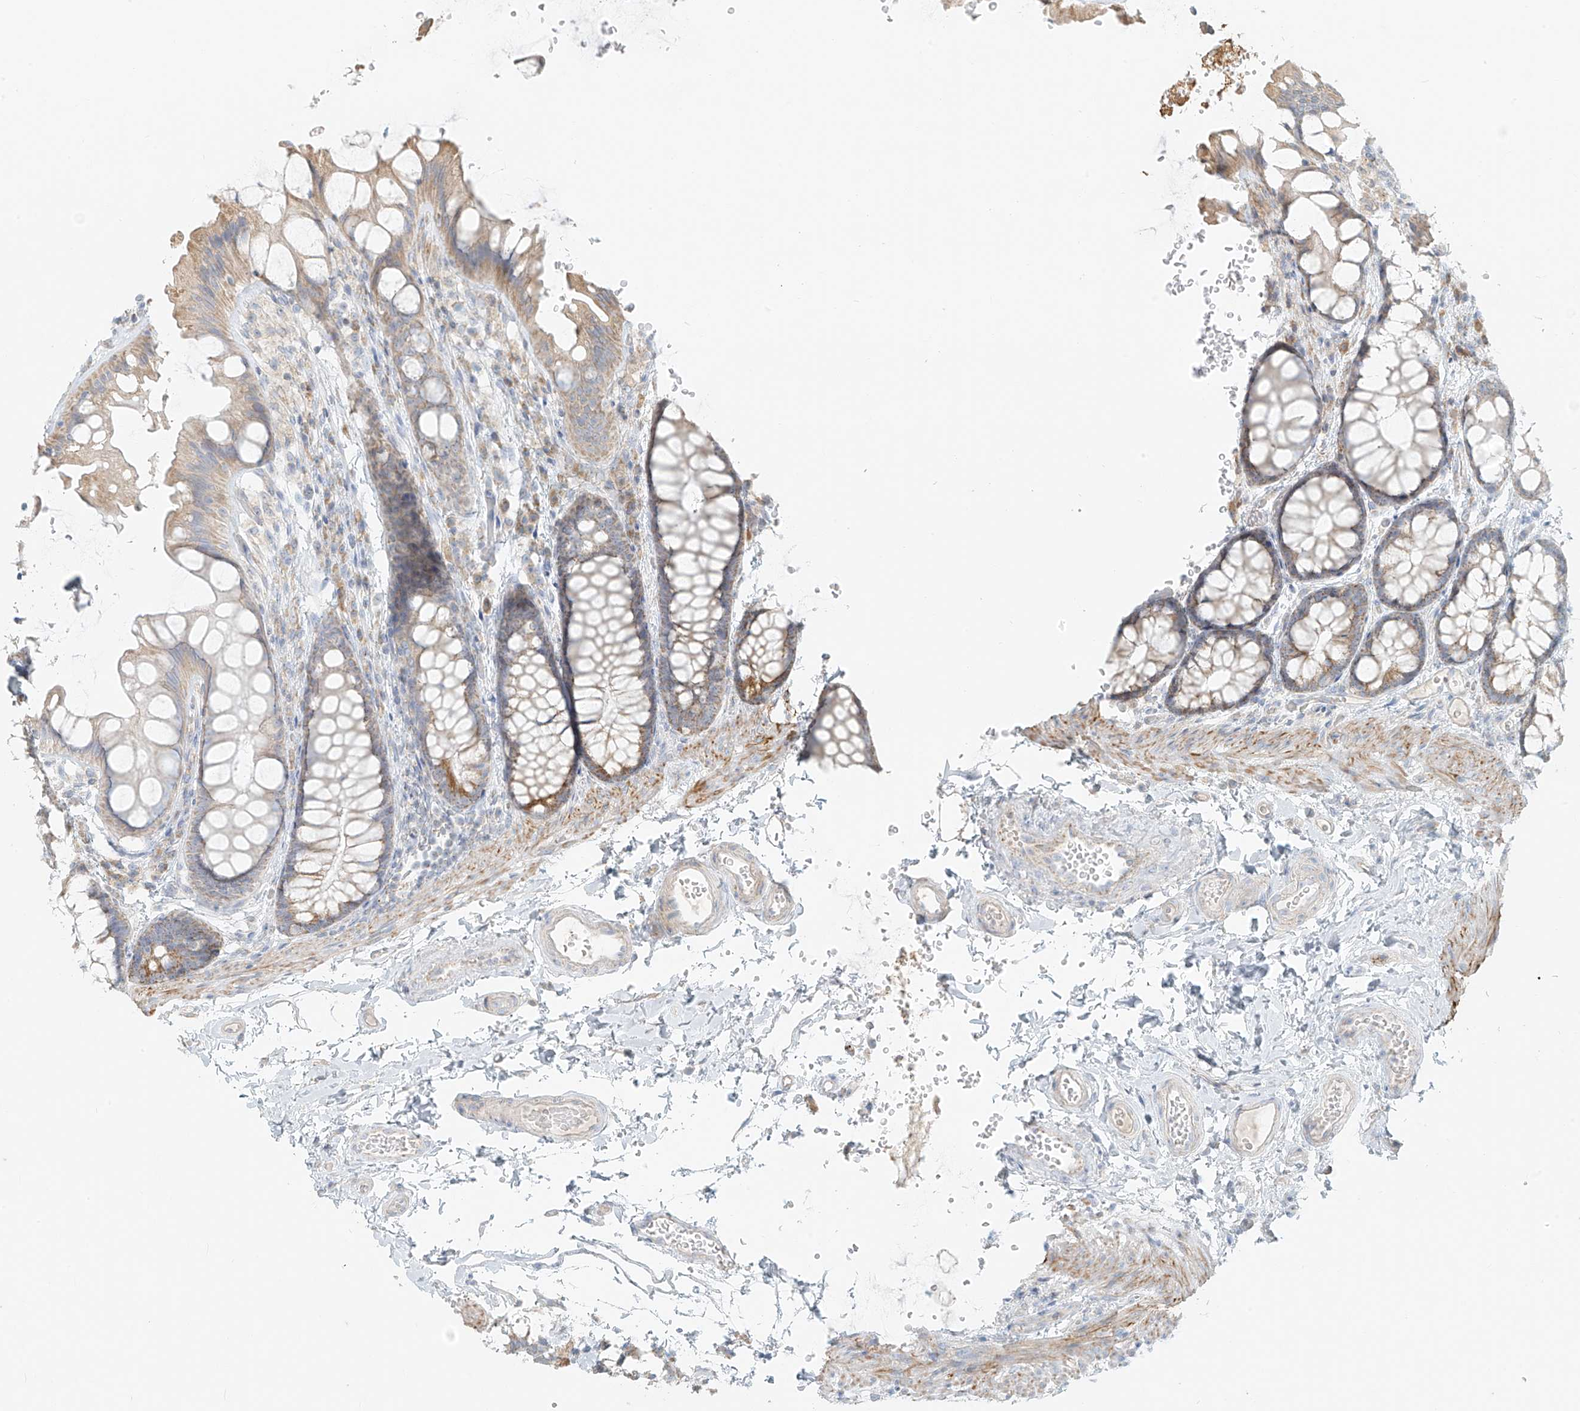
{"staining": {"intensity": "weak", "quantity": ">75%", "location": "cytoplasmic/membranous"}, "tissue": "colon", "cell_type": "Endothelial cells", "image_type": "normal", "snomed": [{"axis": "morphology", "description": "Normal tissue, NOS"}, {"axis": "topography", "description": "Colon"}], "caption": "Immunohistochemical staining of benign colon demonstrates >75% levels of weak cytoplasmic/membranous protein staining in about >75% of endothelial cells.", "gene": "UST", "patient": {"sex": "male", "age": 47}}